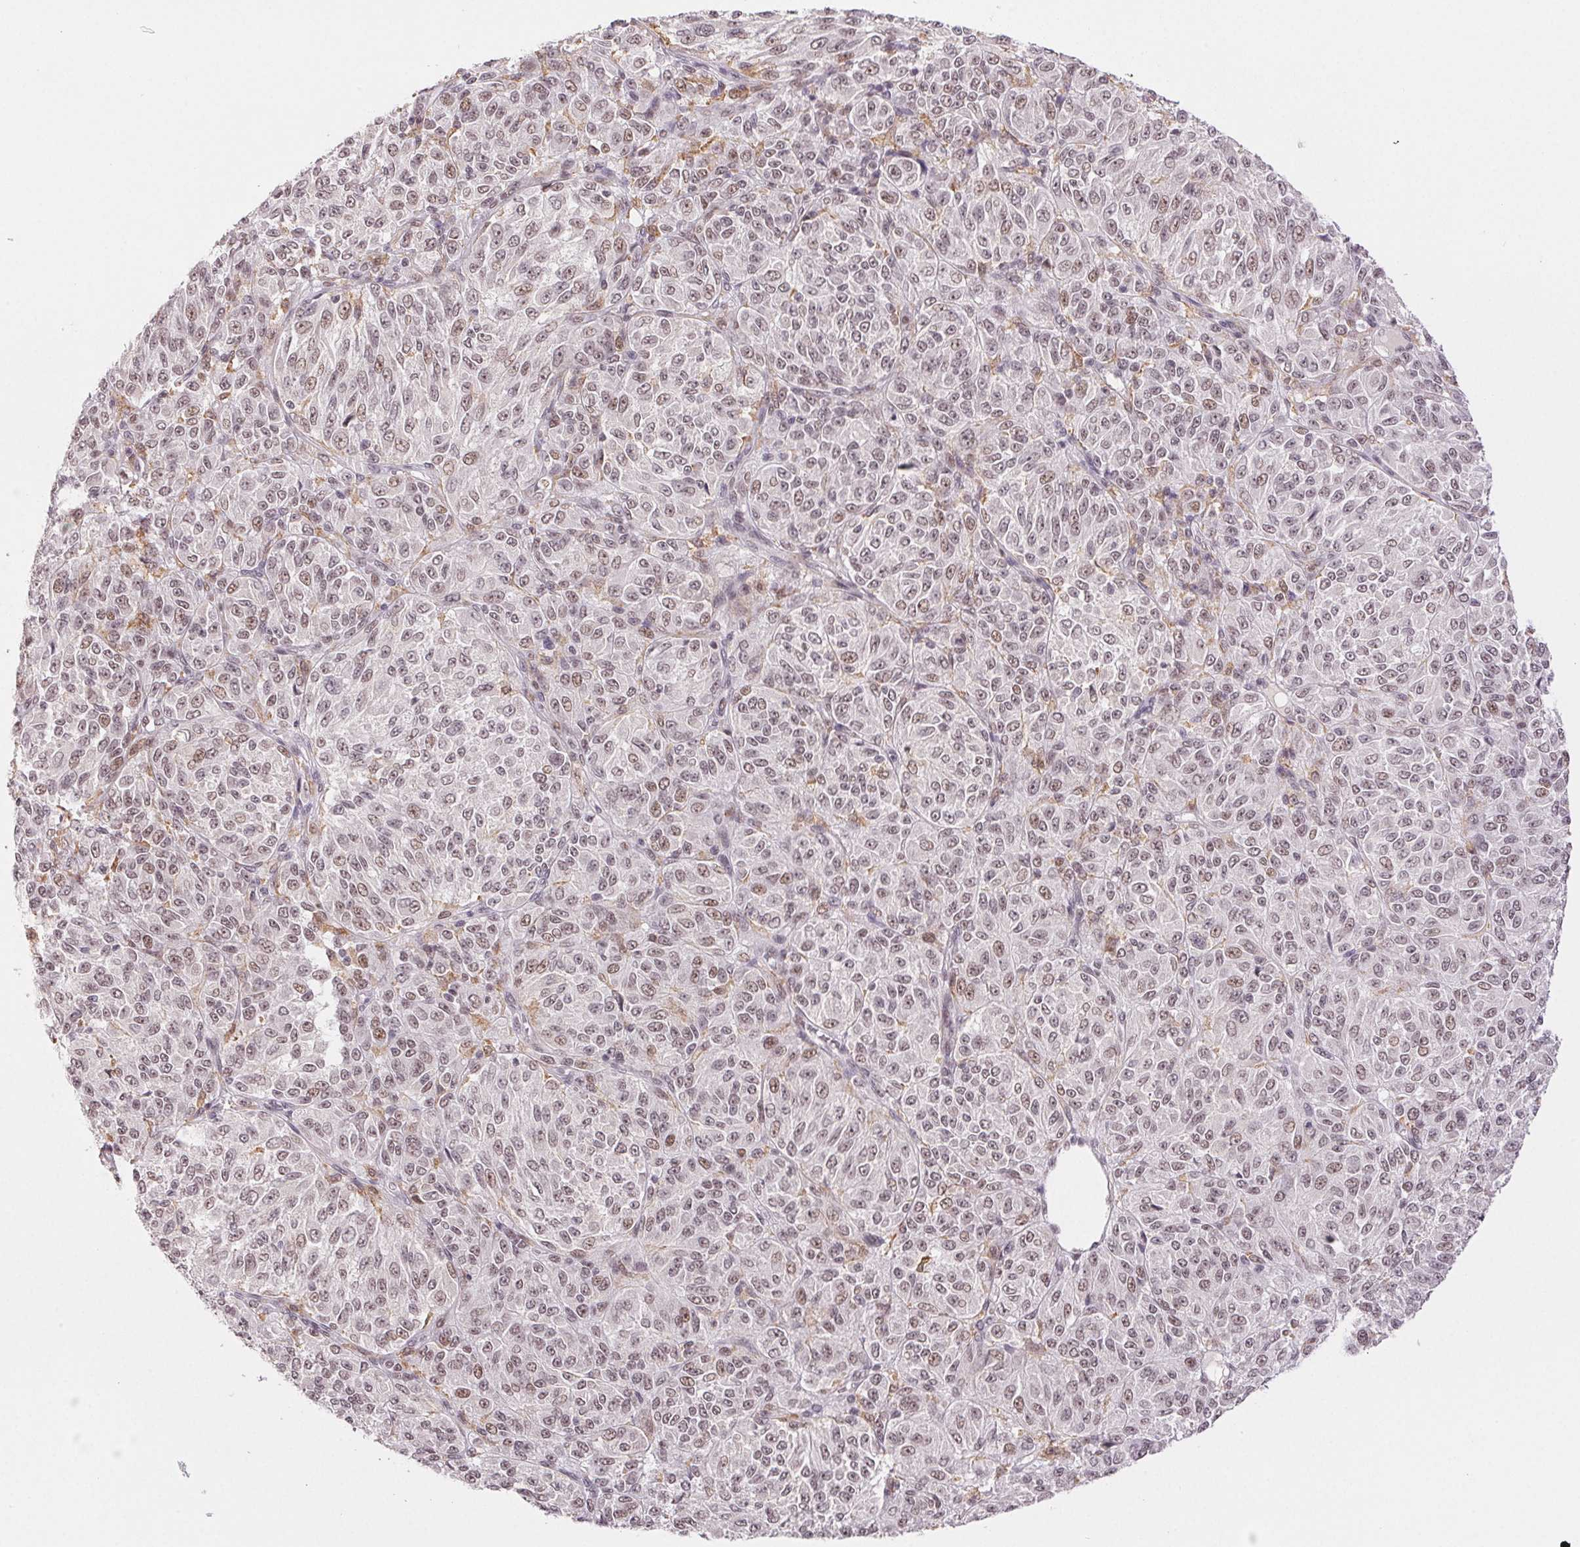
{"staining": {"intensity": "moderate", "quantity": "25%-75%", "location": "nuclear"}, "tissue": "melanoma", "cell_type": "Tumor cells", "image_type": "cancer", "snomed": [{"axis": "morphology", "description": "Malignant melanoma, Metastatic site"}, {"axis": "topography", "description": "Brain"}], "caption": "High-magnification brightfield microscopy of malignant melanoma (metastatic site) stained with DAB (brown) and counterstained with hematoxylin (blue). tumor cells exhibit moderate nuclear staining is appreciated in about25%-75% of cells.", "gene": "PRPF18", "patient": {"sex": "female", "age": 56}}